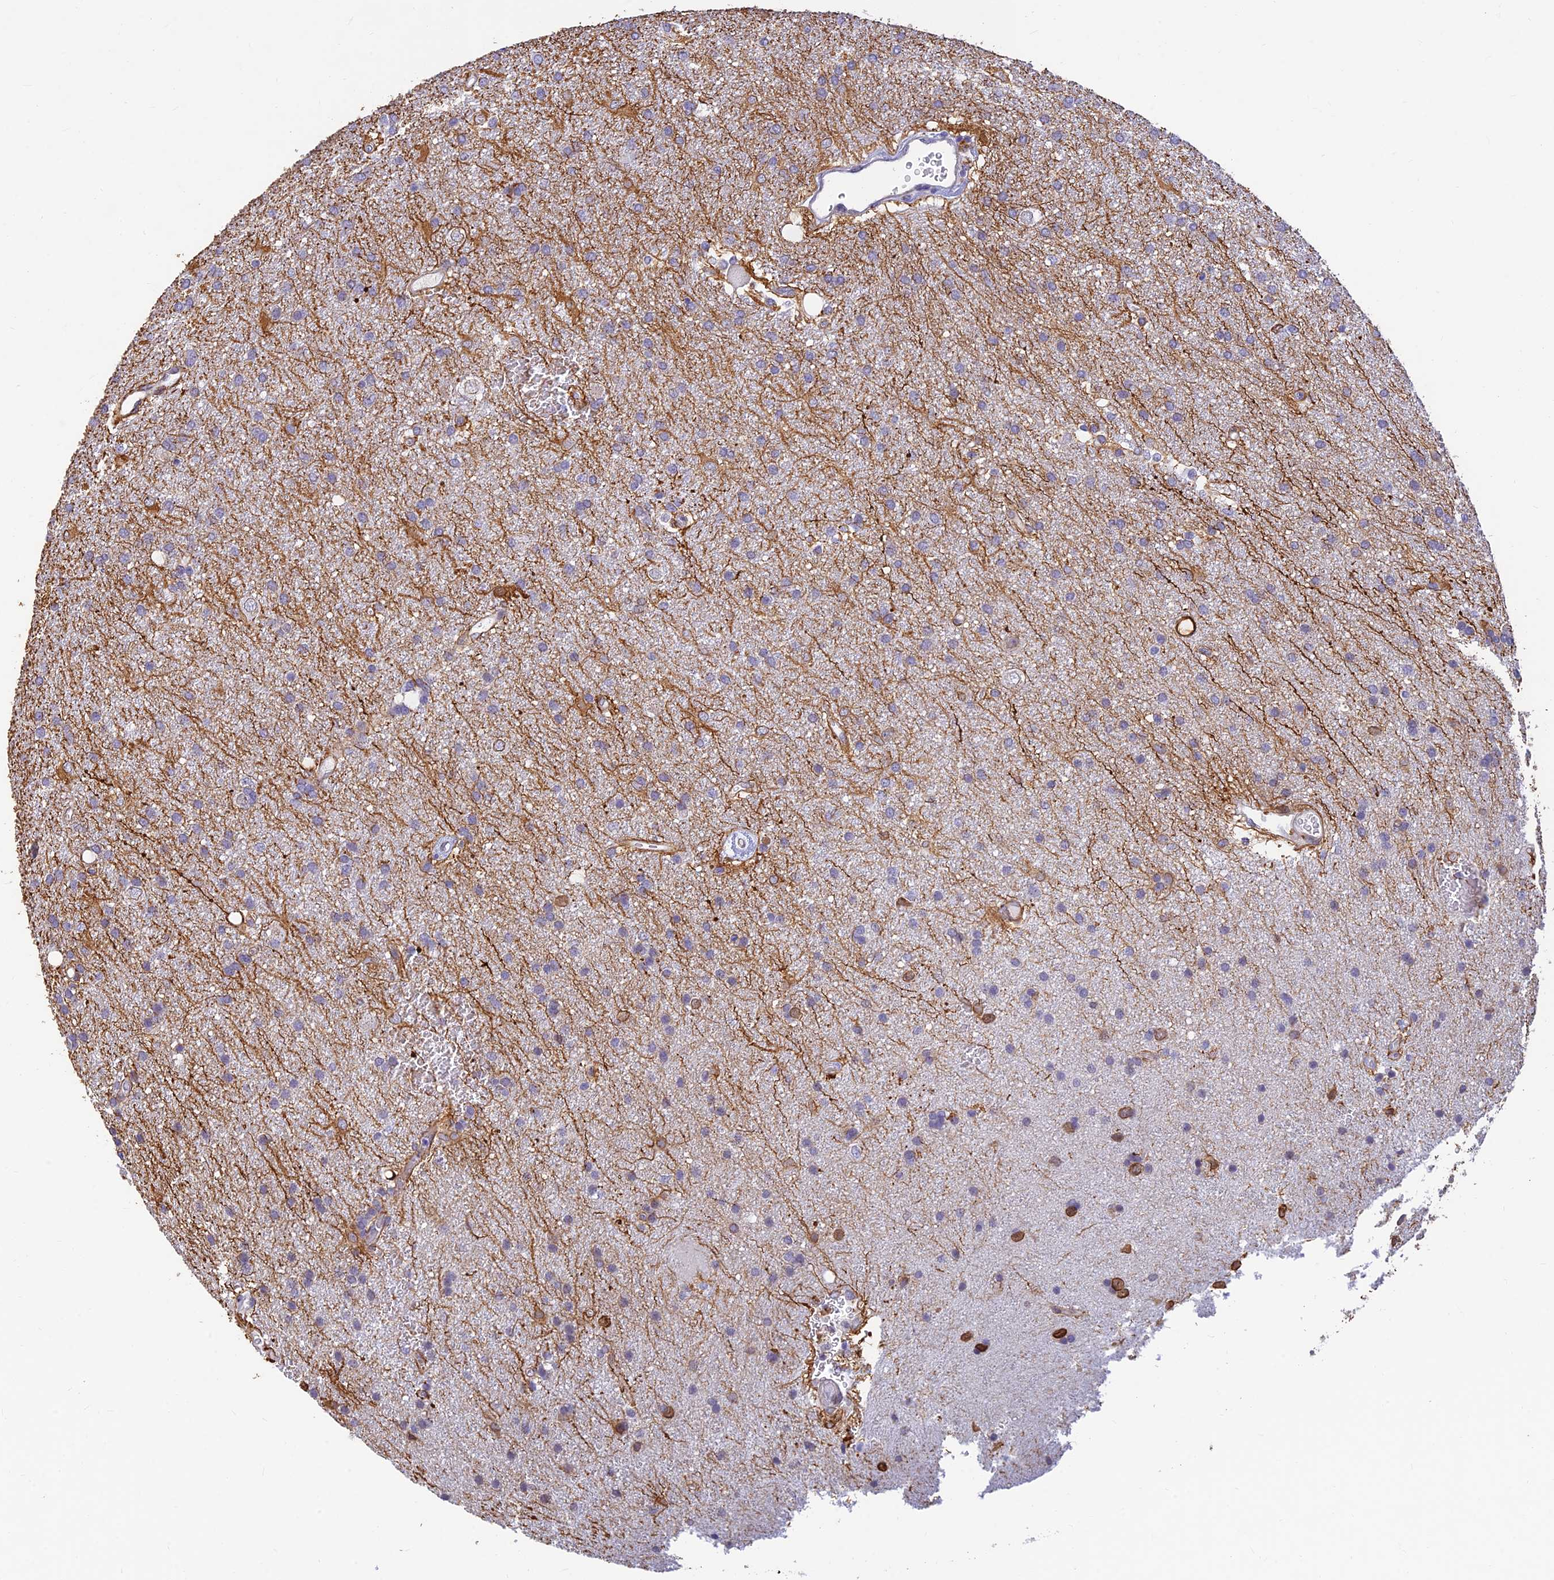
{"staining": {"intensity": "moderate", "quantity": "<25%", "location": "cytoplasmic/membranous"}, "tissue": "glioma", "cell_type": "Tumor cells", "image_type": "cancer", "snomed": [{"axis": "morphology", "description": "Glioma, malignant, Low grade"}, {"axis": "topography", "description": "Brain"}], "caption": "A histopathology image of glioma stained for a protein demonstrates moderate cytoplasmic/membranous brown staining in tumor cells. Ihc stains the protein in brown and the nuclei are stained blue.", "gene": "ALDH1L2", "patient": {"sex": "male", "age": 66}}